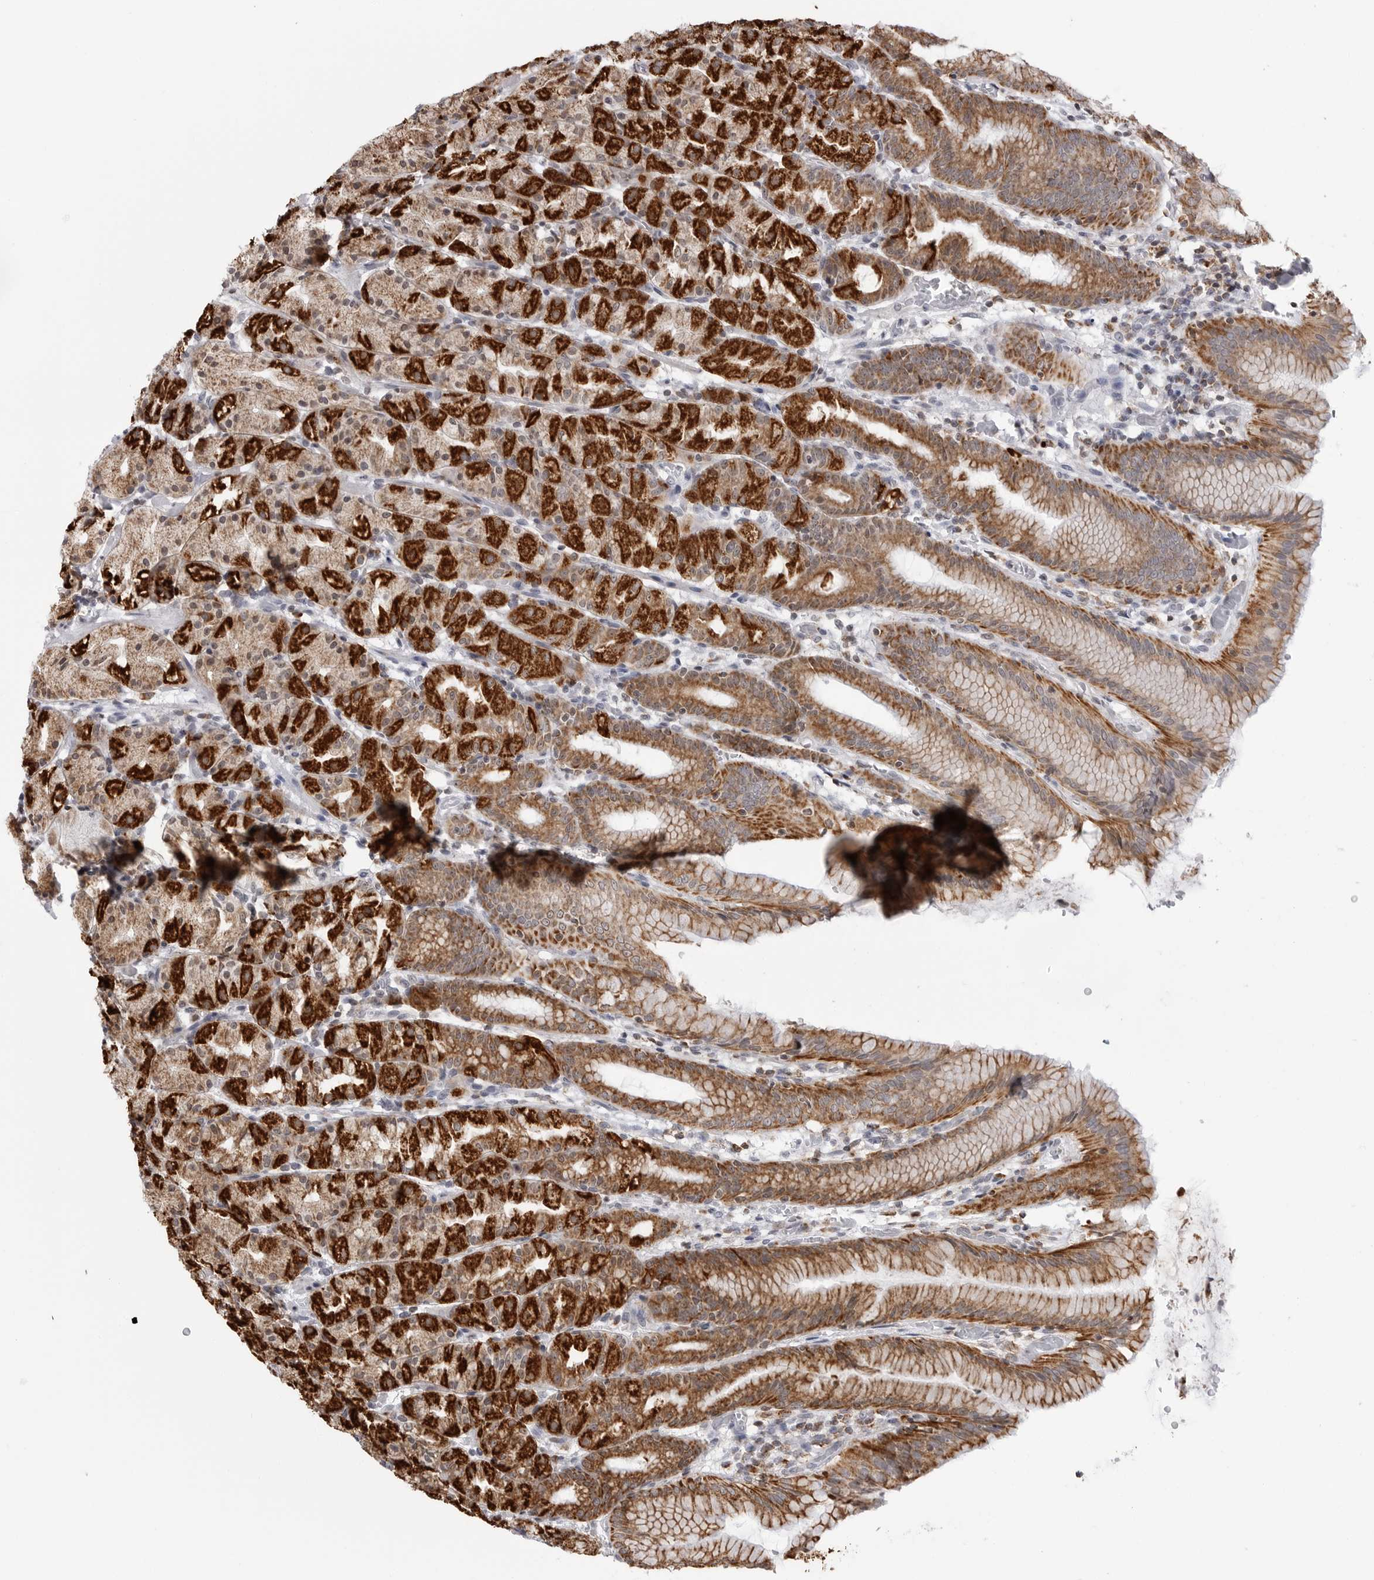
{"staining": {"intensity": "strong", "quantity": ">75%", "location": "cytoplasmic/membranous"}, "tissue": "stomach", "cell_type": "Glandular cells", "image_type": "normal", "snomed": [{"axis": "morphology", "description": "Normal tissue, NOS"}, {"axis": "topography", "description": "Stomach, upper"}], "caption": "Immunohistochemical staining of benign human stomach displays >75% levels of strong cytoplasmic/membranous protein staining in about >75% of glandular cells.", "gene": "COX5A", "patient": {"sex": "male", "age": 48}}